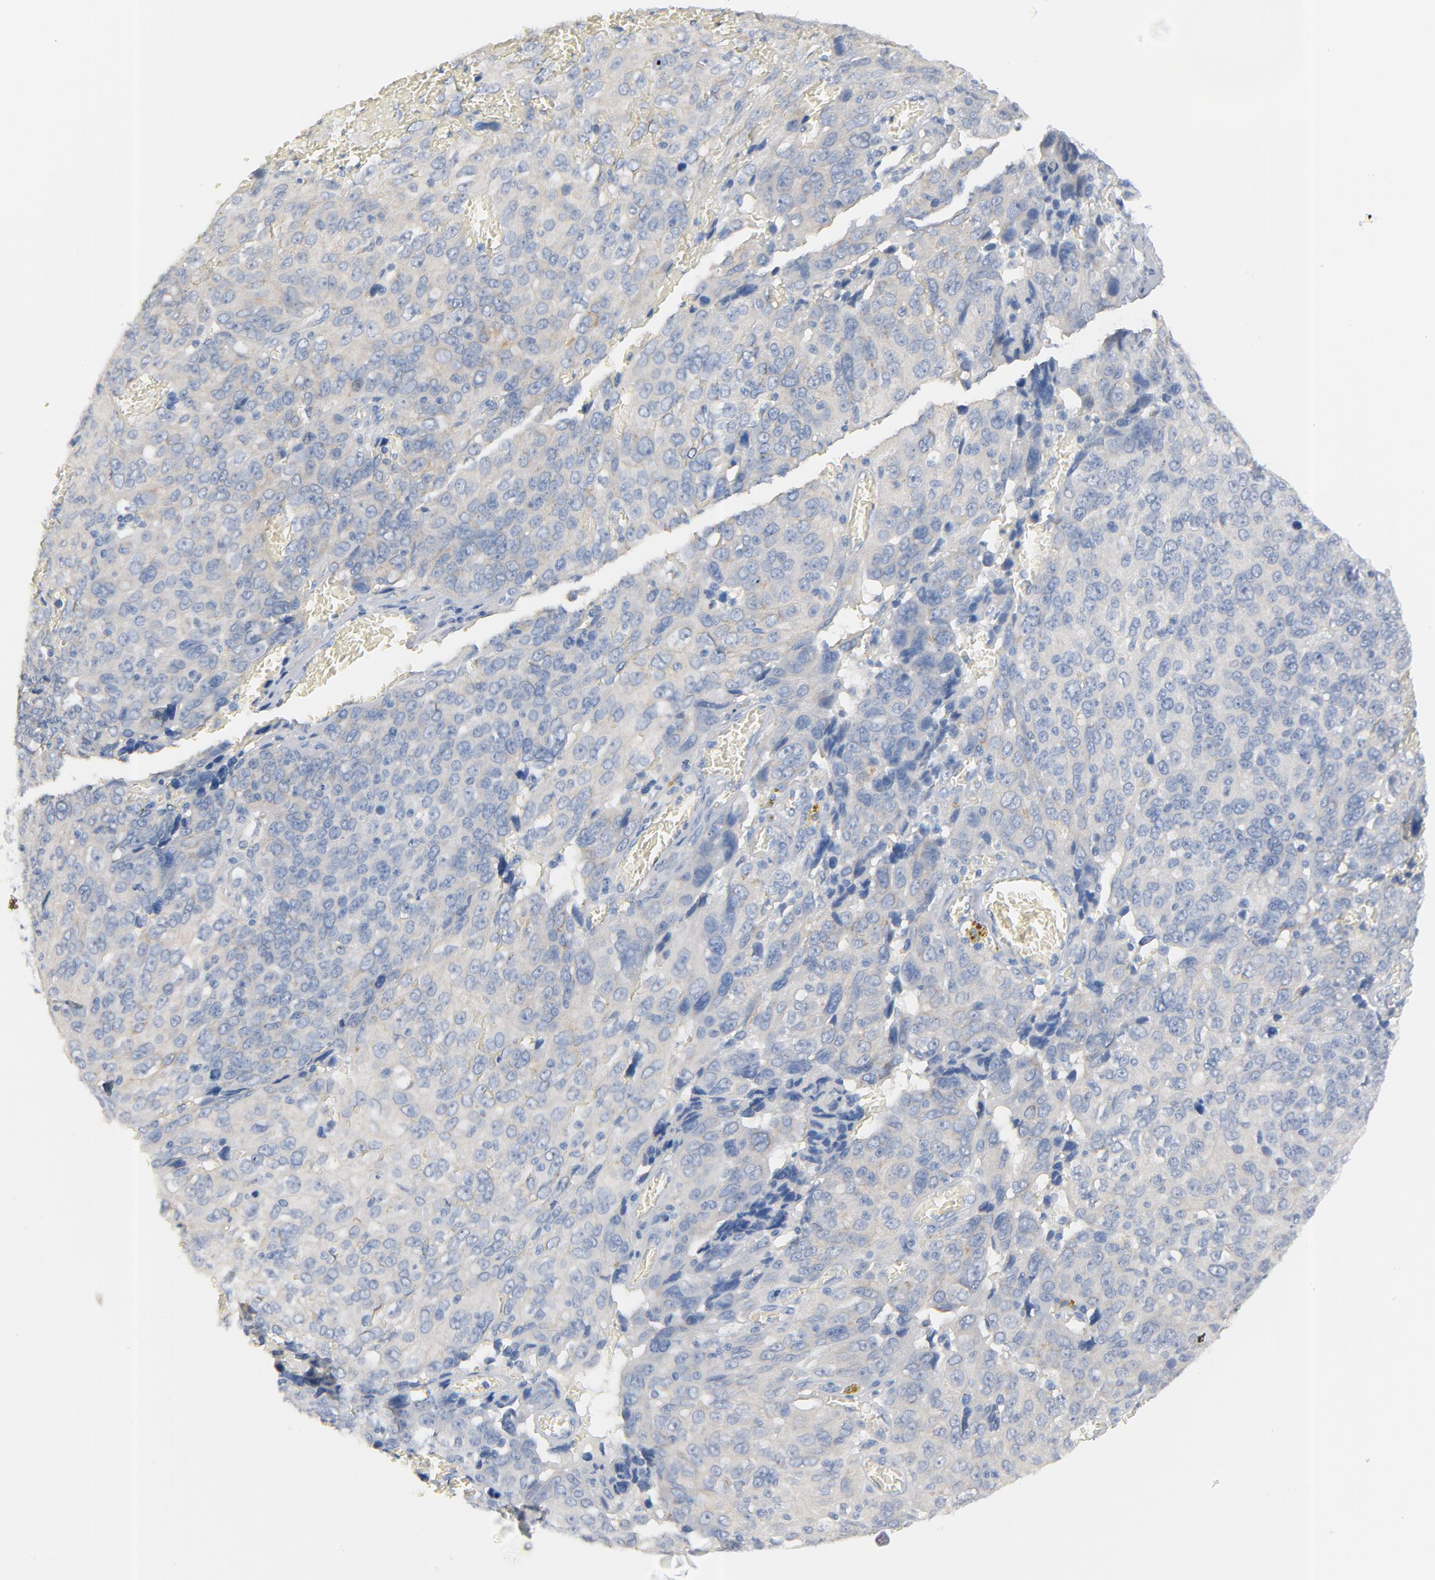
{"staining": {"intensity": "negative", "quantity": "none", "location": "none"}, "tissue": "ovarian cancer", "cell_type": "Tumor cells", "image_type": "cancer", "snomed": [{"axis": "morphology", "description": "Carcinoma, endometroid"}, {"axis": "topography", "description": "Ovary"}], "caption": "Immunohistochemical staining of ovarian endometroid carcinoma displays no significant positivity in tumor cells. (DAB immunohistochemistry (IHC), high magnification).", "gene": "IFT43", "patient": {"sex": "female", "age": 75}}